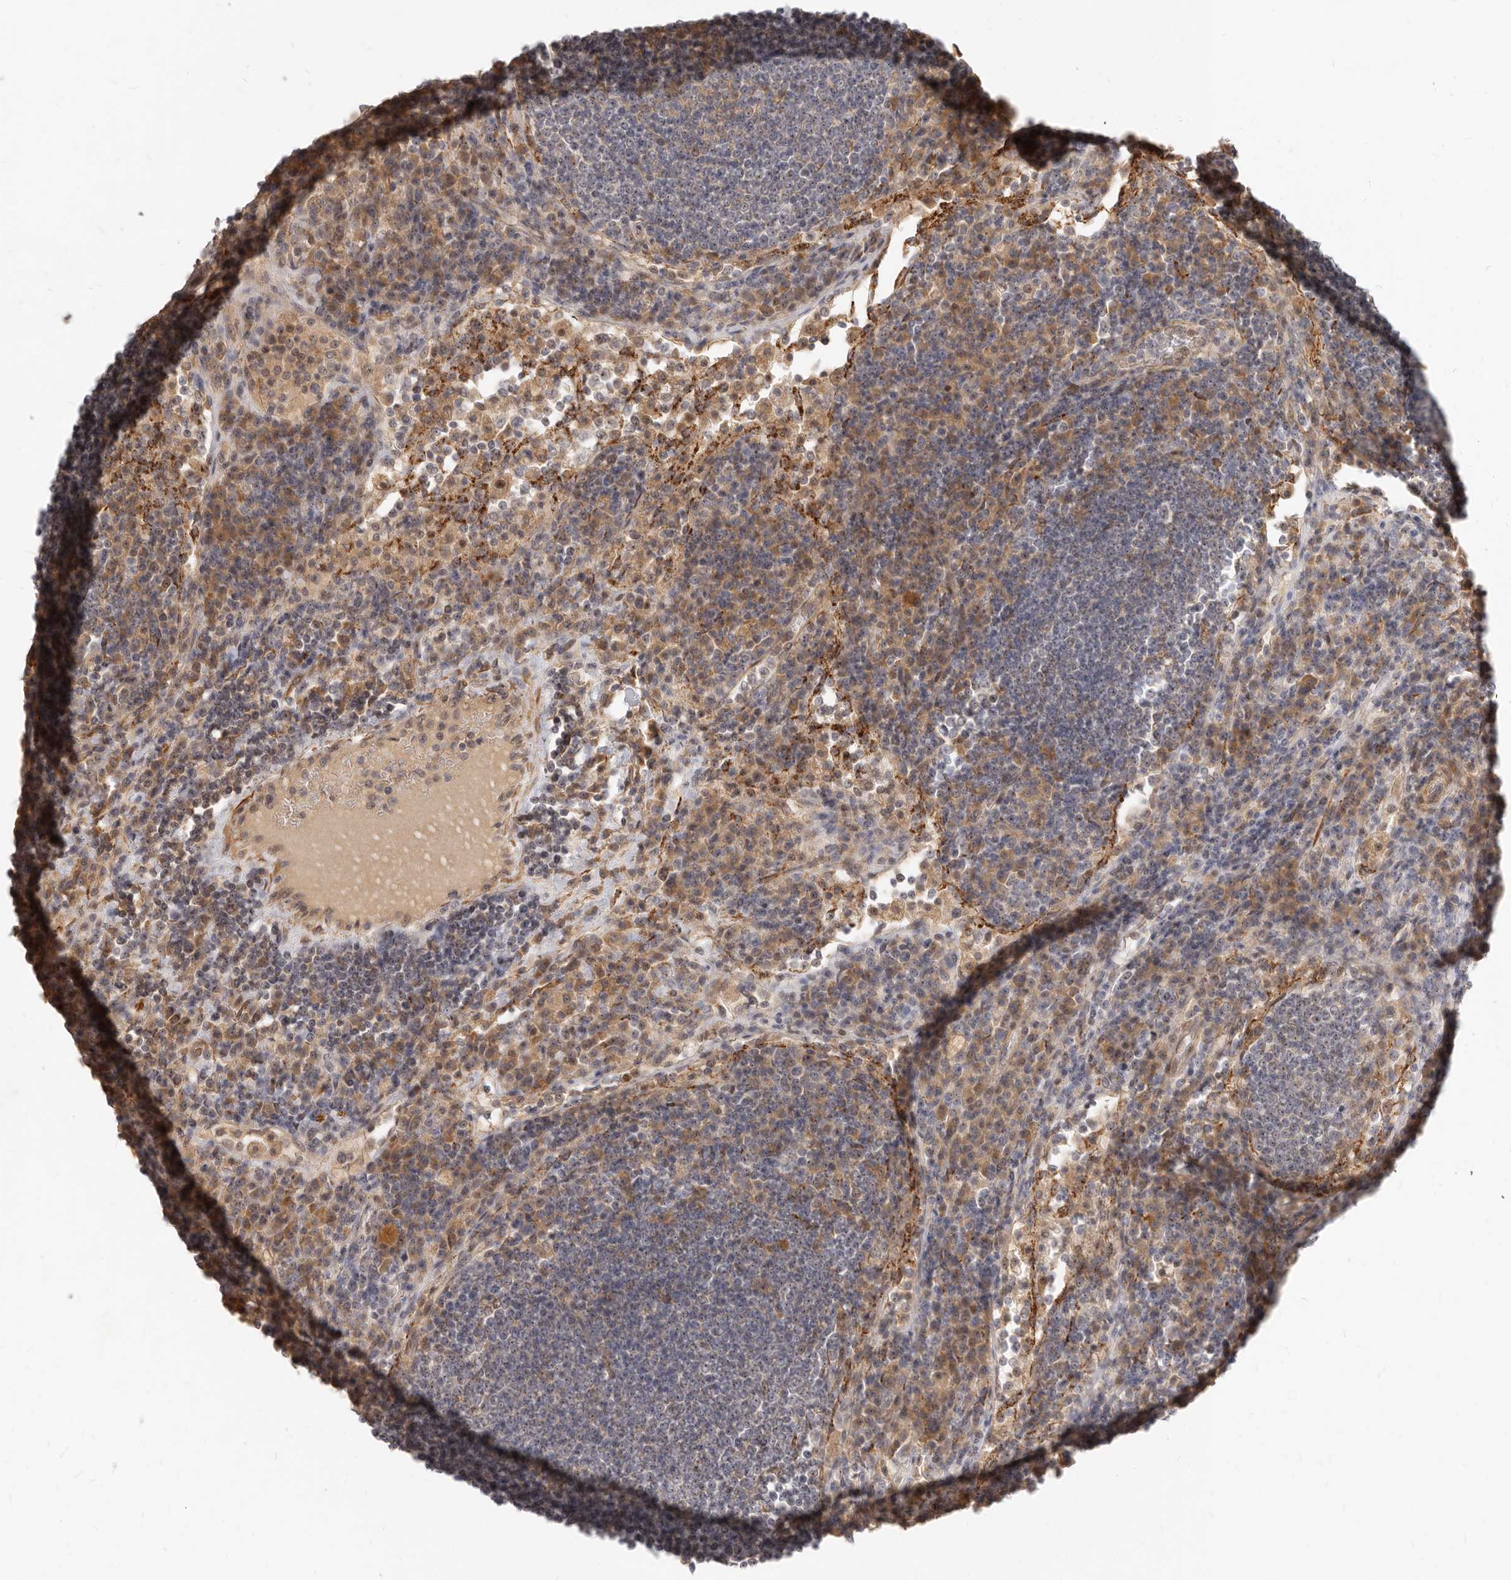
{"staining": {"intensity": "negative", "quantity": "none", "location": "none"}, "tissue": "lymph node", "cell_type": "Germinal center cells", "image_type": "normal", "snomed": [{"axis": "morphology", "description": "Normal tissue, NOS"}, {"axis": "topography", "description": "Lymph node"}], "caption": "A high-resolution image shows IHC staining of benign lymph node, which reveals no significant staining in germinal center cells.", "gene": "MICALL2", "patient": {"sex": "female", "age": 53}}